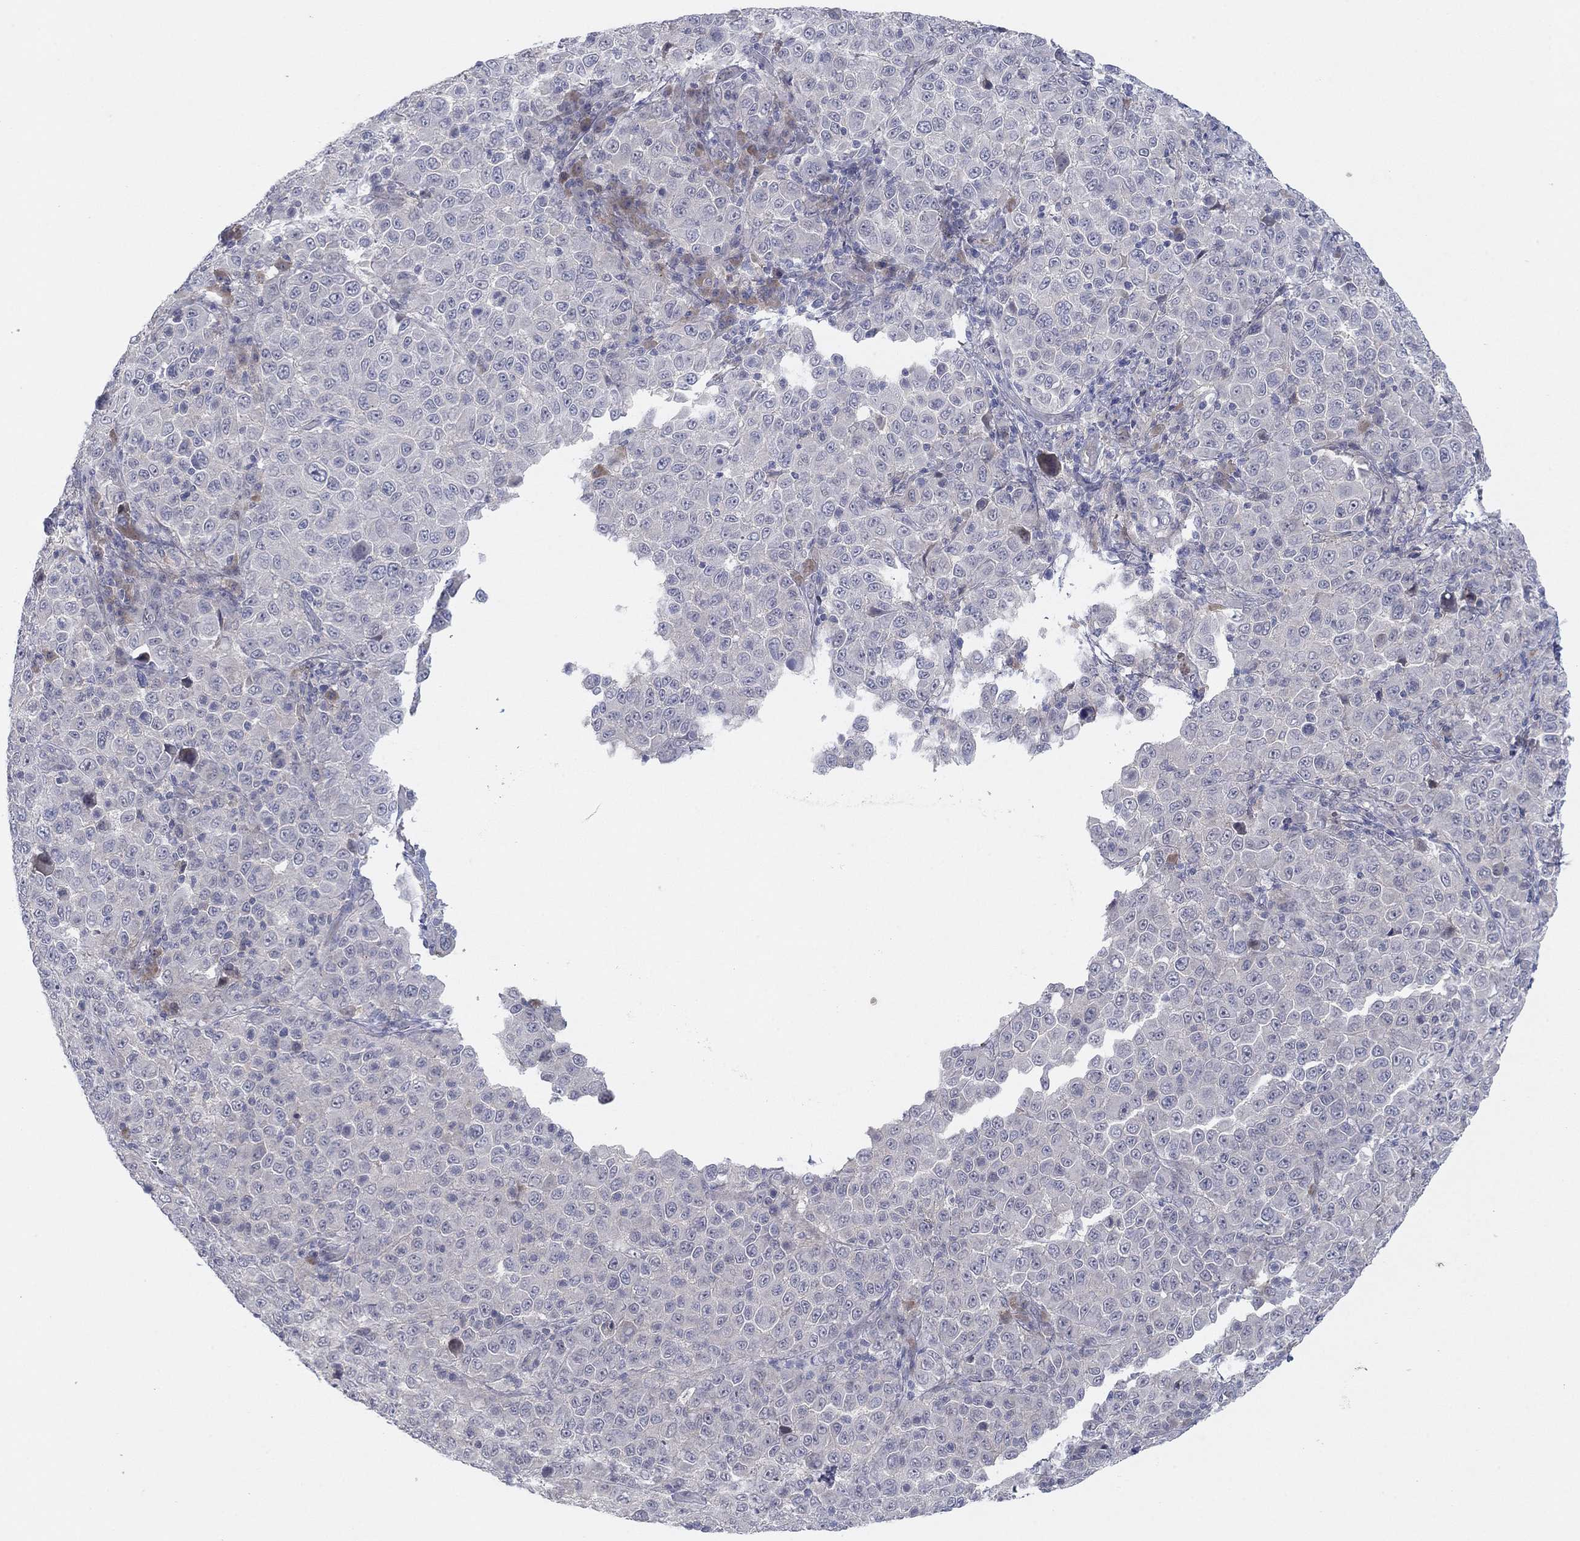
{"staining": {"intensity": "negative", "quantity": "none", "location": "none"}, "tissue": "melanoma", "cell_type": "Tumor cells", "image_type": "cancer", "snomed": [{"axis": "morphology", "description": "Malignant melanoma, NOS"}, {"axis": "topography", "description": "Skin"}], "caption": "Tumor cells are negative for protein expression in human melanoma.", "gene": "AMN1", "patient": {"sex": "female", "age": 57}}